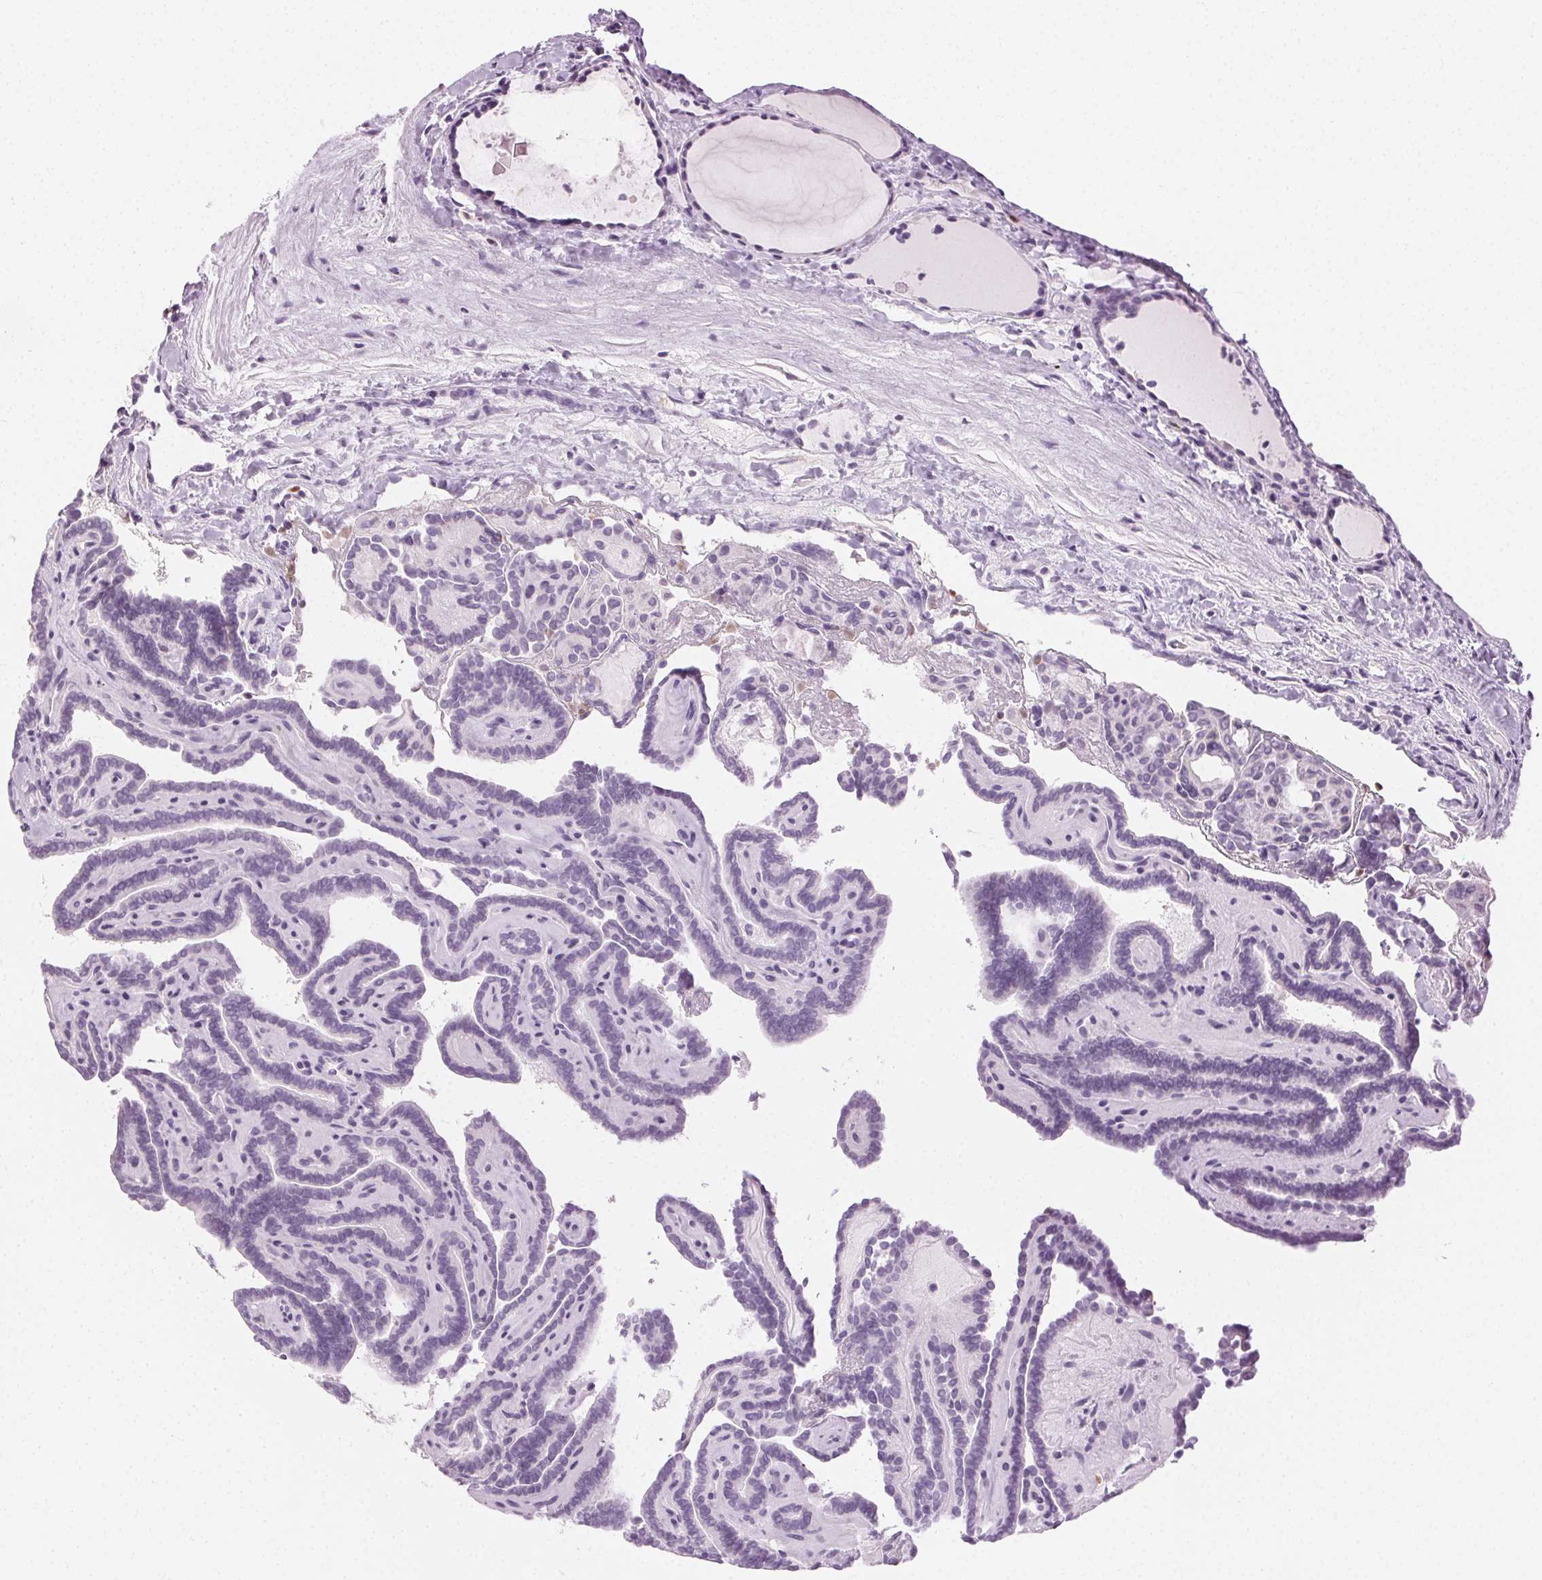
{"staining": {"intensity": "negative", "quantity": "none", "location": "none"}, "tissue": "thyroid cancer", "cell_type": "Tumor cells", "image_type": "cancer", "snomed": [{"axis": "morphology", "description": "Papillary adenocarcinoma, NOS"}, {"axis": "topography", "description": "Thyroid gland"}], "caption": "This is an IHC histopathology image of human papillary adenocarcinoma (thyroid). There is no expression in tumor cells.", "gene": "MPO", "patient": {"sex": "female", "age": 21}}